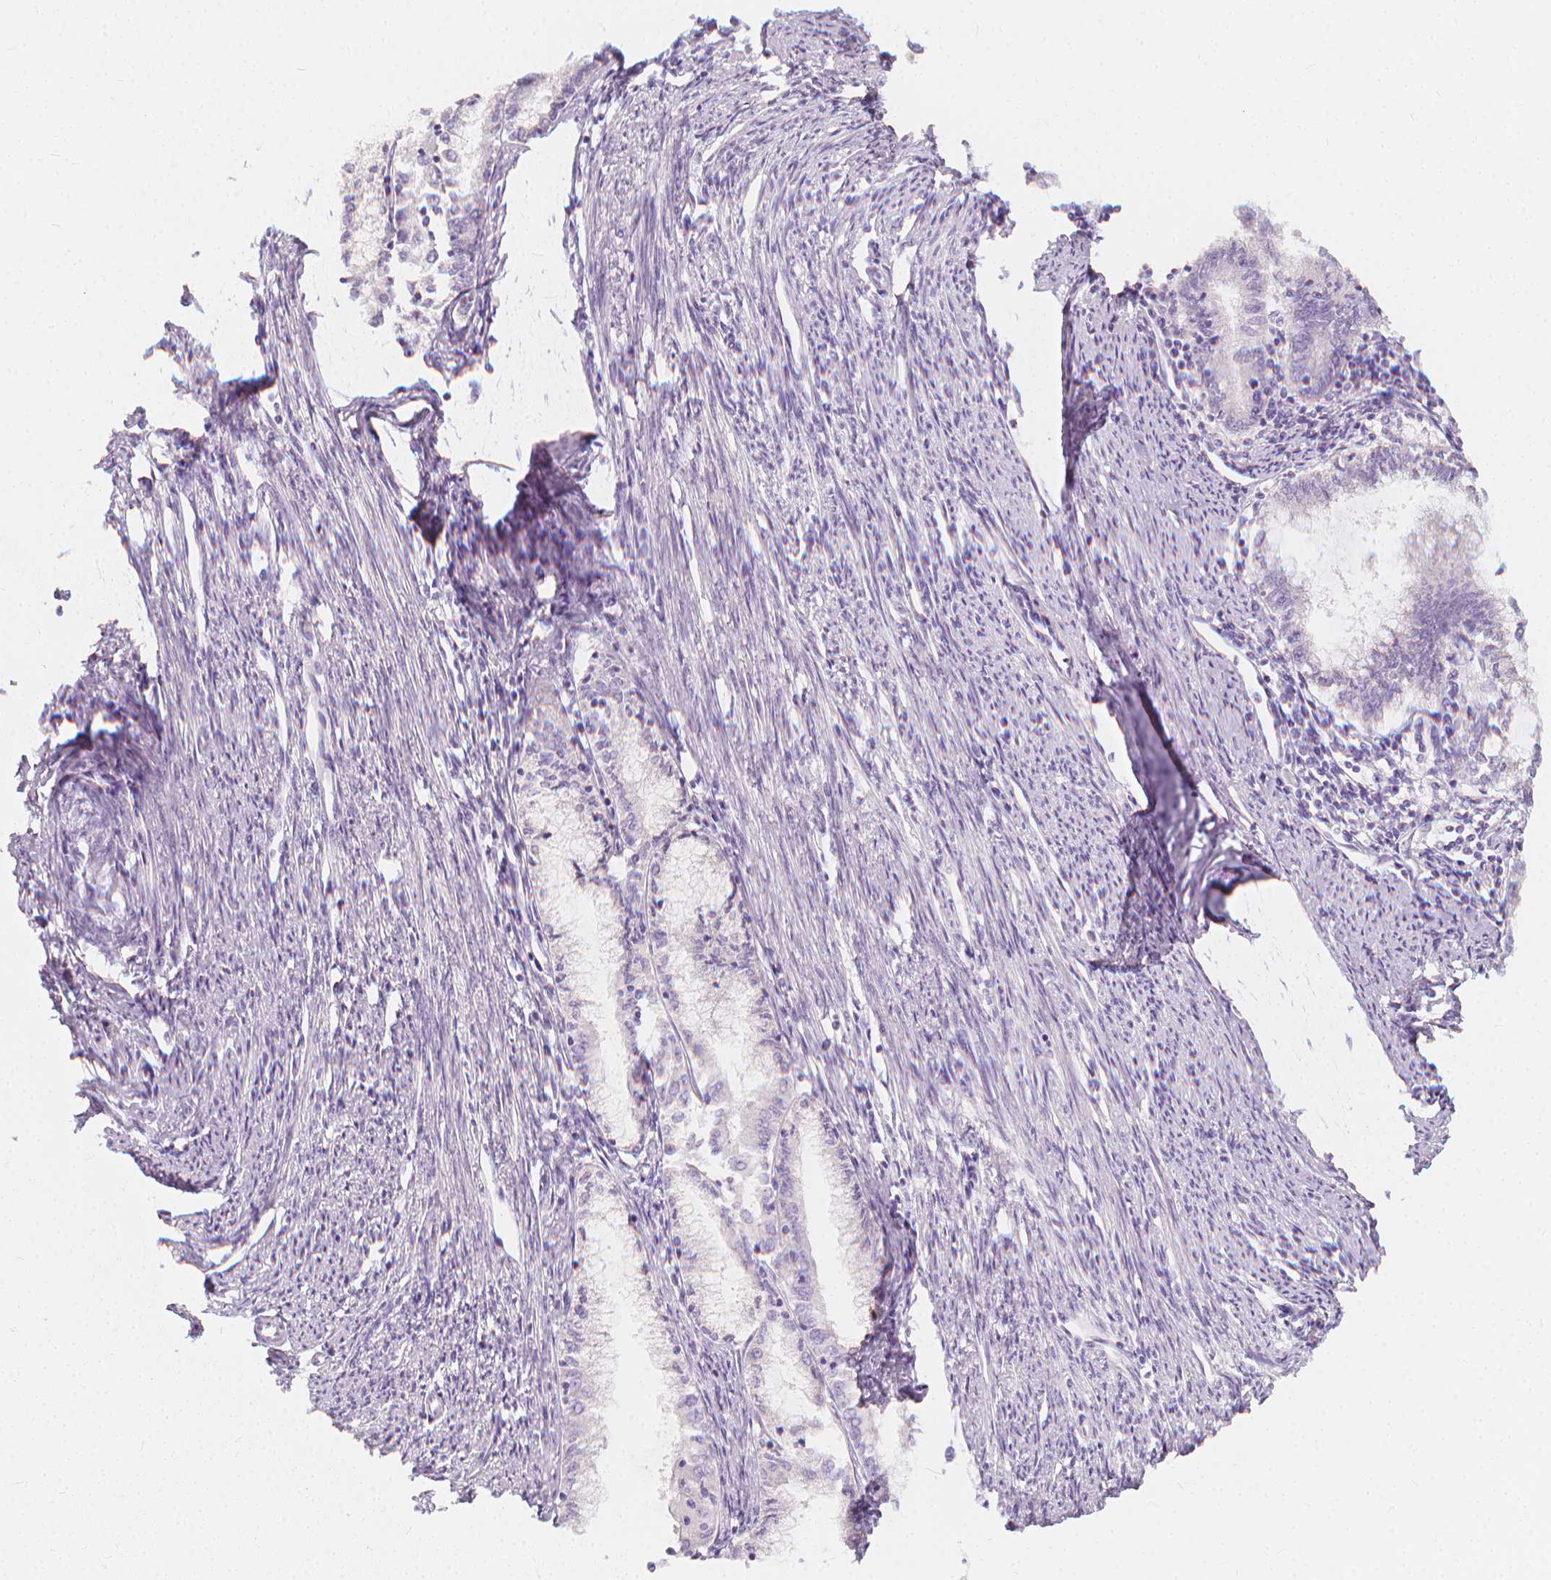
{"staining": {"intensity": "negative", "quantity": "none", "location": "none"}, "tissue": "endometrial cancer", "cell_type": "Tumor cells", "image_type": "cancer", "snomed": [{"axis": "morphology", "description": "Adenocarcinoma, NOS"}, {"axis": "topography", "description": "Endometrium"}], "caption": "Endometrial cancer (adenocarcinoma) was stained to show a protein in brown. There is no significant expression in tumor cells.", "gene": "RBFOX1", "patient": {"sex": "female", "age": 79}}